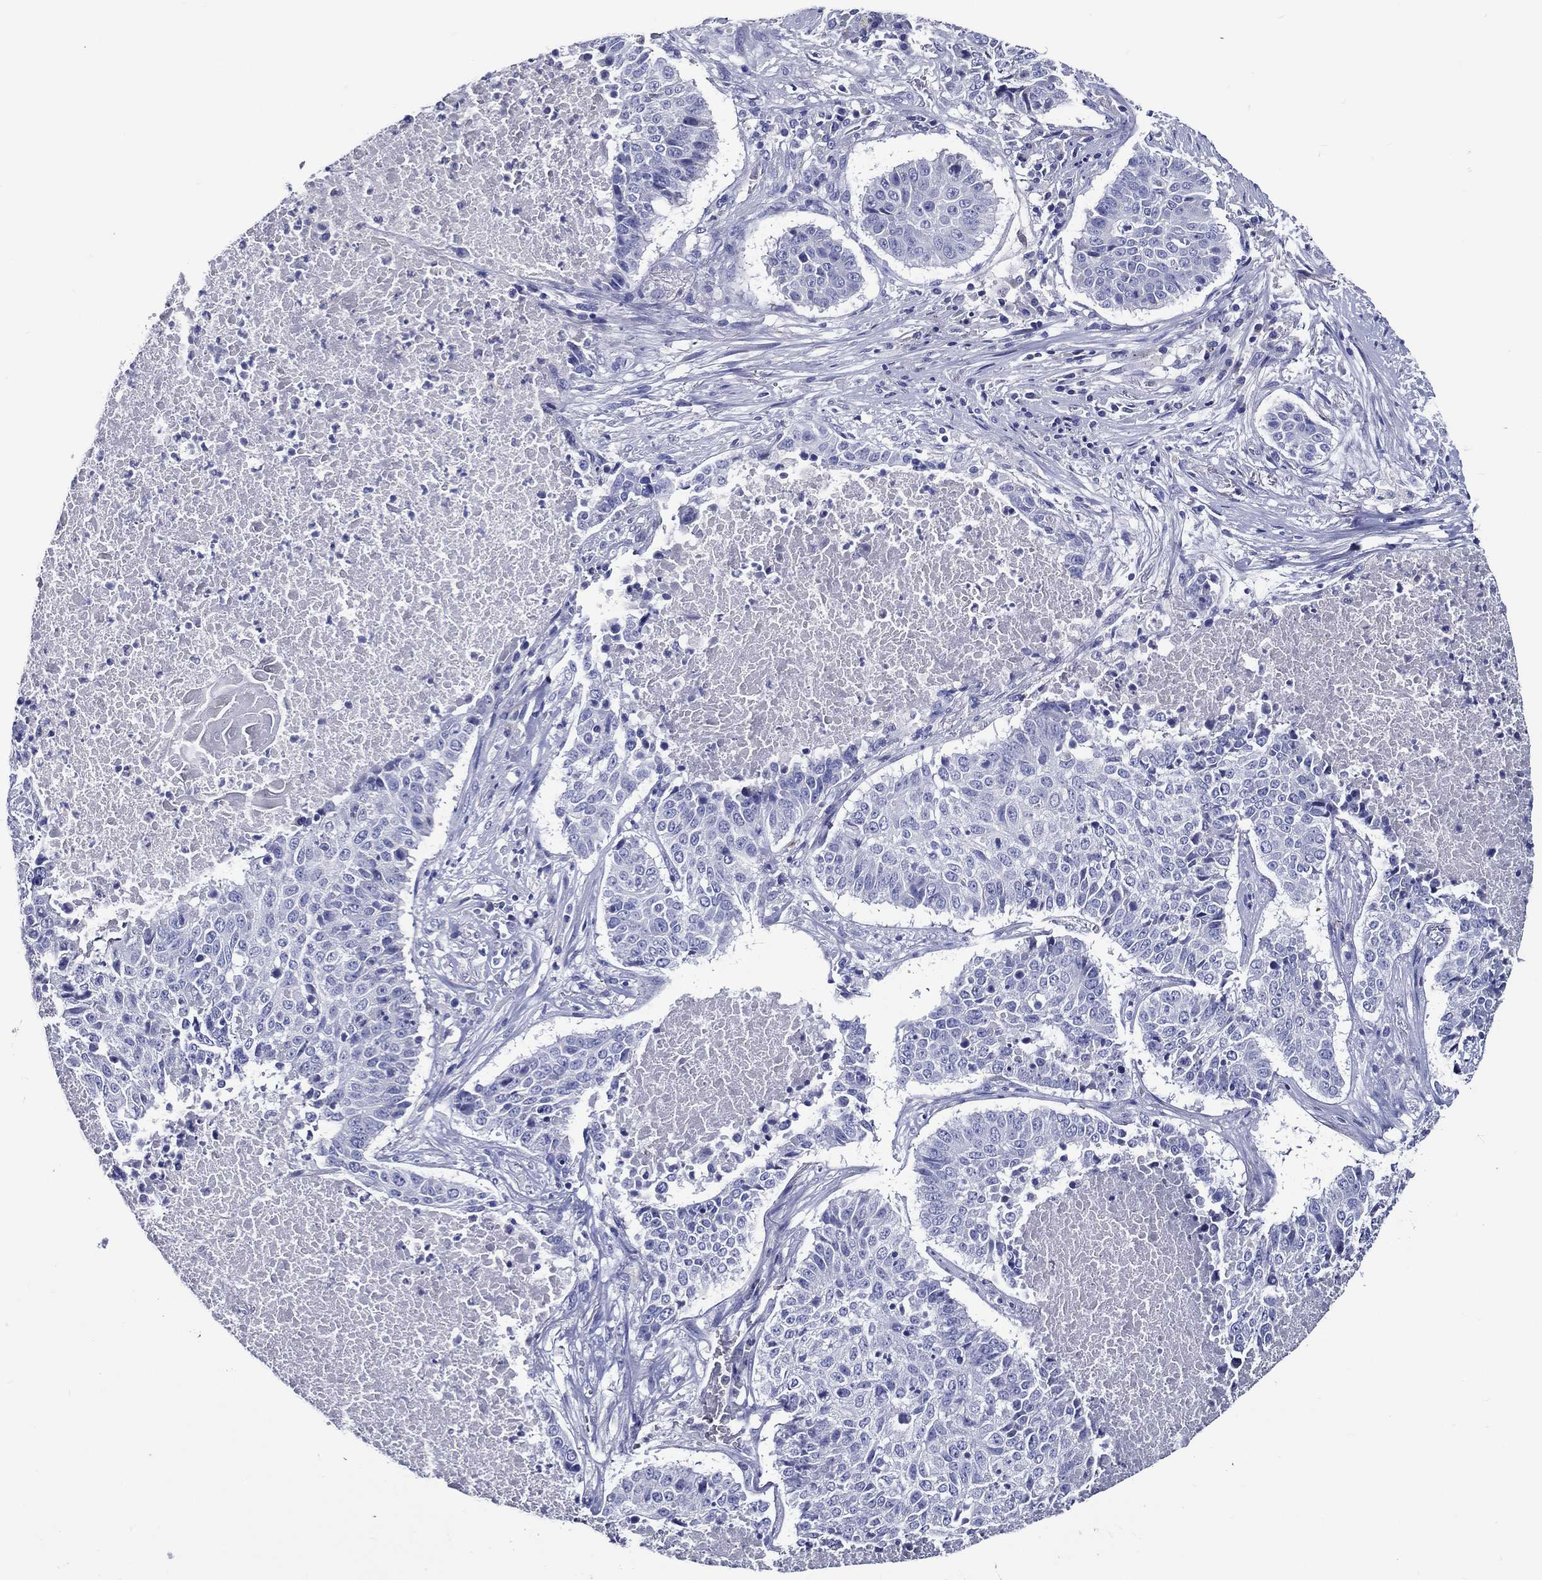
{"staining": {"intensity": "negative", "quantity": "none", "location": "none"}, "tissue": "lung cancer", "cell_type": "Tumor cells", "image_type": "cancer", "snomed": [{"axis": "morphology", "description": "Squamous cell carcinoma, NOS"}, {"axis": "topography", "description": "Lung"}], "caption": "High power microscopy micrograph of an immunohistochemistry image of lung cancer (squamous cell carcinoma), revealing no significant expression in tumor cells. The staining was performed using DAB (3,3'-diaminobenzidine) to visualize the protein expression in brown, while the nuclei were stained in blue with hematoxylin (Magnification: 20x).", "gene": "ACE2", "patient": {"sex": "male", "age": 64}}